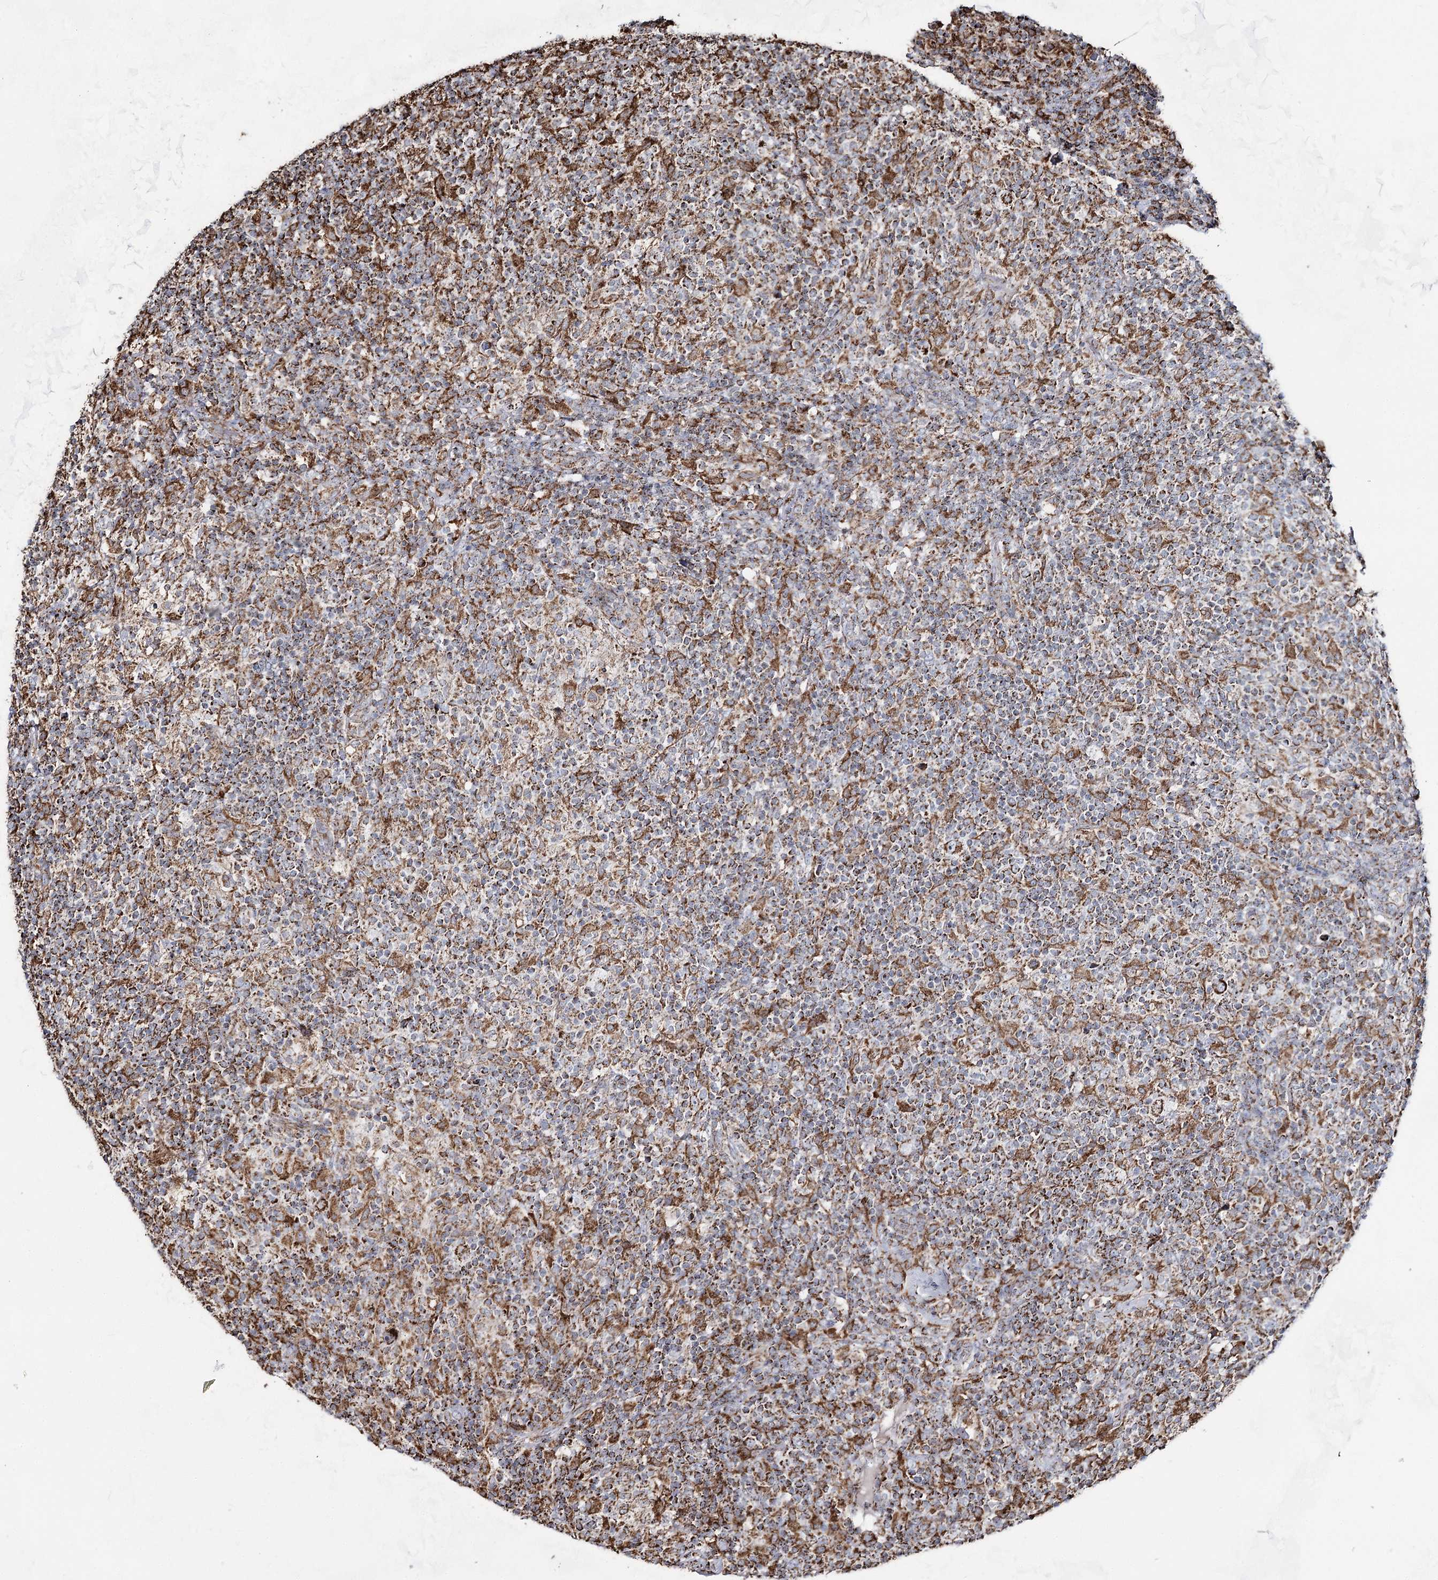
{"staining": {"intensity": "strong", "quantity": ">75%", "location": "cytoplasmic/membranous"}, "tissue": "lymphoma", "cell_type": "Tumor cells", "image_type": "cancer", "snomed": [{"axis": "morphology", "description": "Hodgkin's disease, NOS"}, {"axis": "topography", "description": "Lymph node"}], "caption": "Human Hodgkin's disease stained with a brown dye displays strong cytoplasmic/membranous positive expression in about >75% of tumor cells.", "gene": "CWF19L1", "patient": {"sex": "male", "age": 70}}